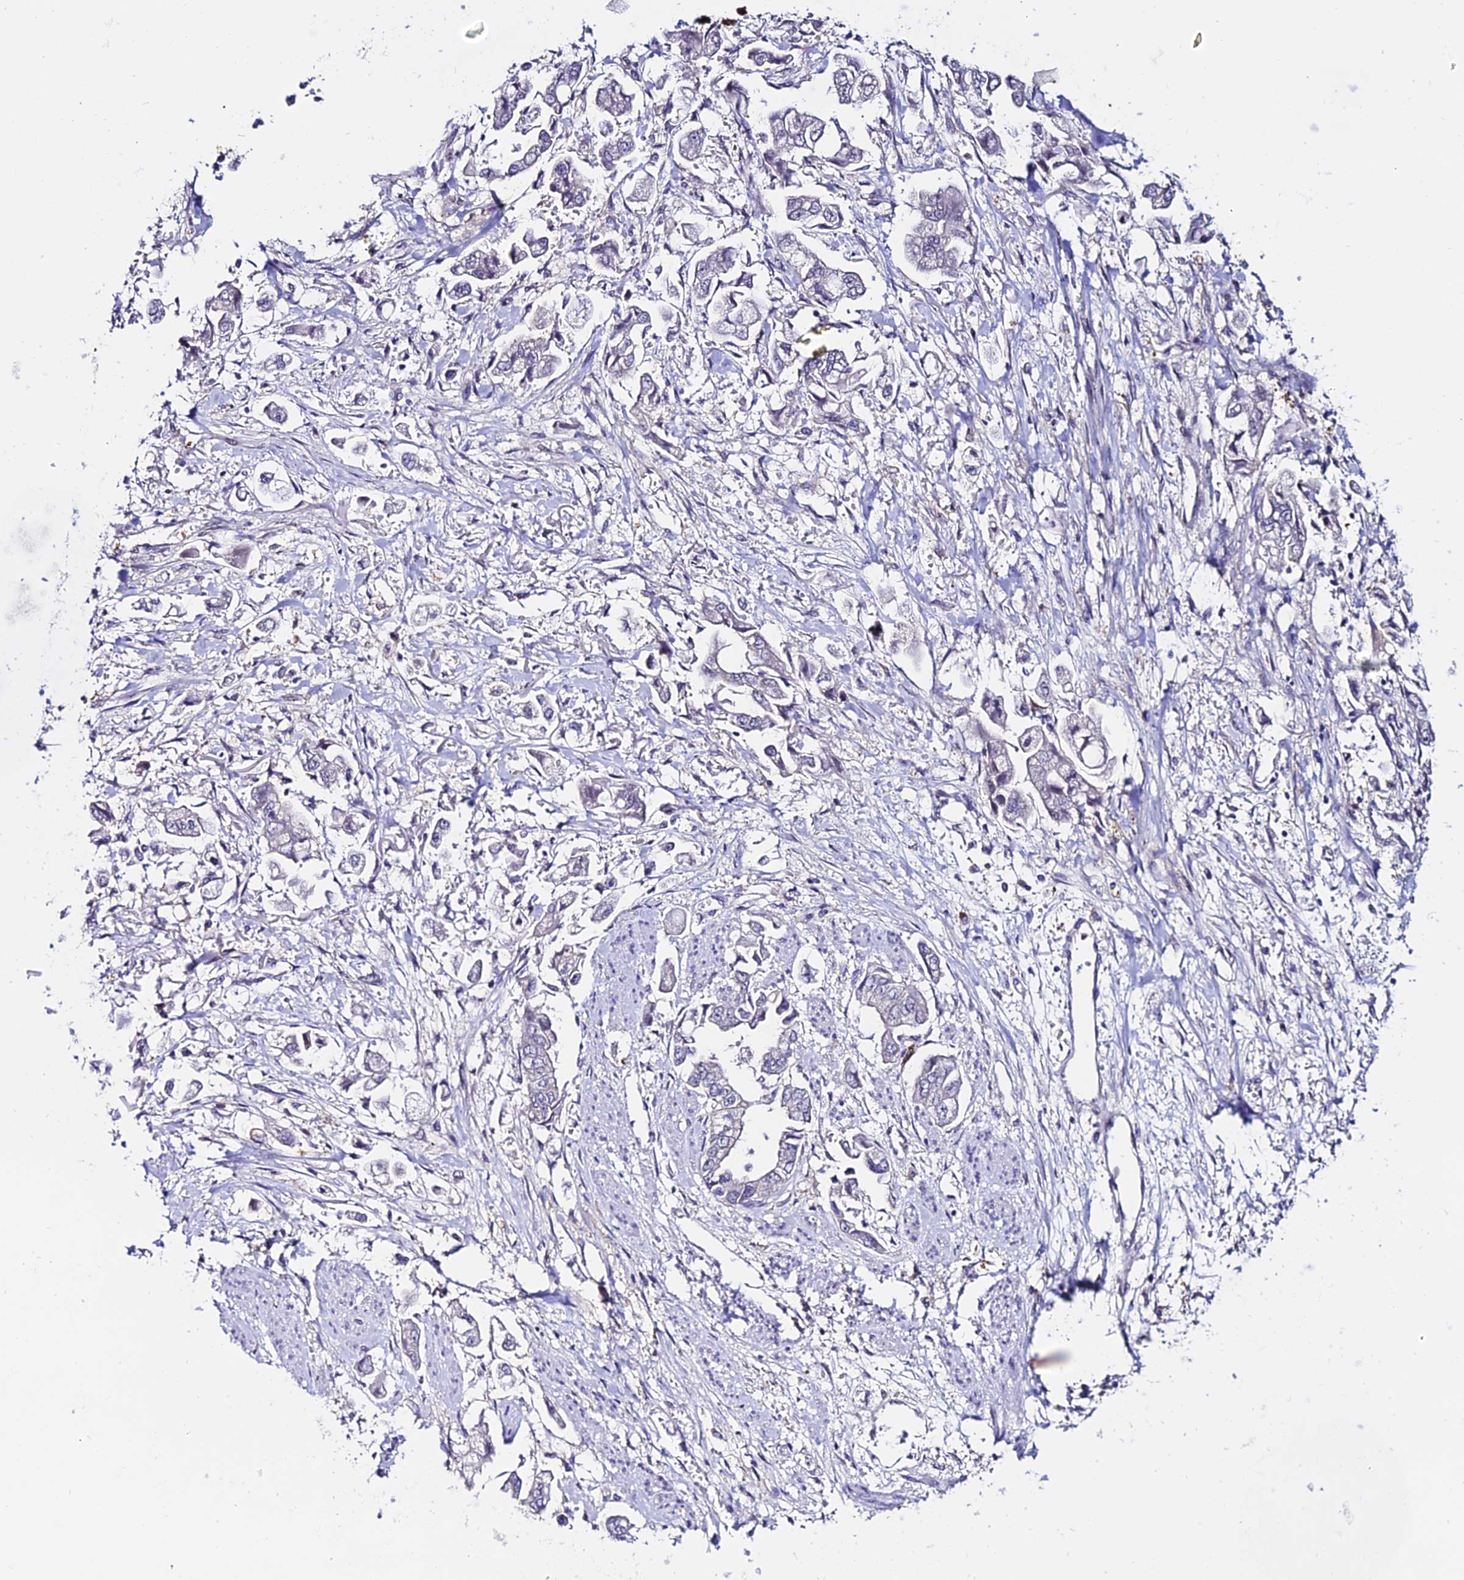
{"staining": {"intensity": "negative", "quantity": "none", "location": "none"}, "tissue": "stomach cancer", "cell_type": "Tumor cells", "image_type": "cancer", "snomed": [{"axis": "morphology", "description": "Adenocarcinoma, NOS"}, {"axis": "topography", "description": "Stomach"}], "caption": "DAB (3,3'-diaminobenzidine) immunohistochemical staining of stomach cancer demonstrates no significant positivity in tumor cells.", "gene": "FZD8", "patient": {"sex": "male", "age": 62}}